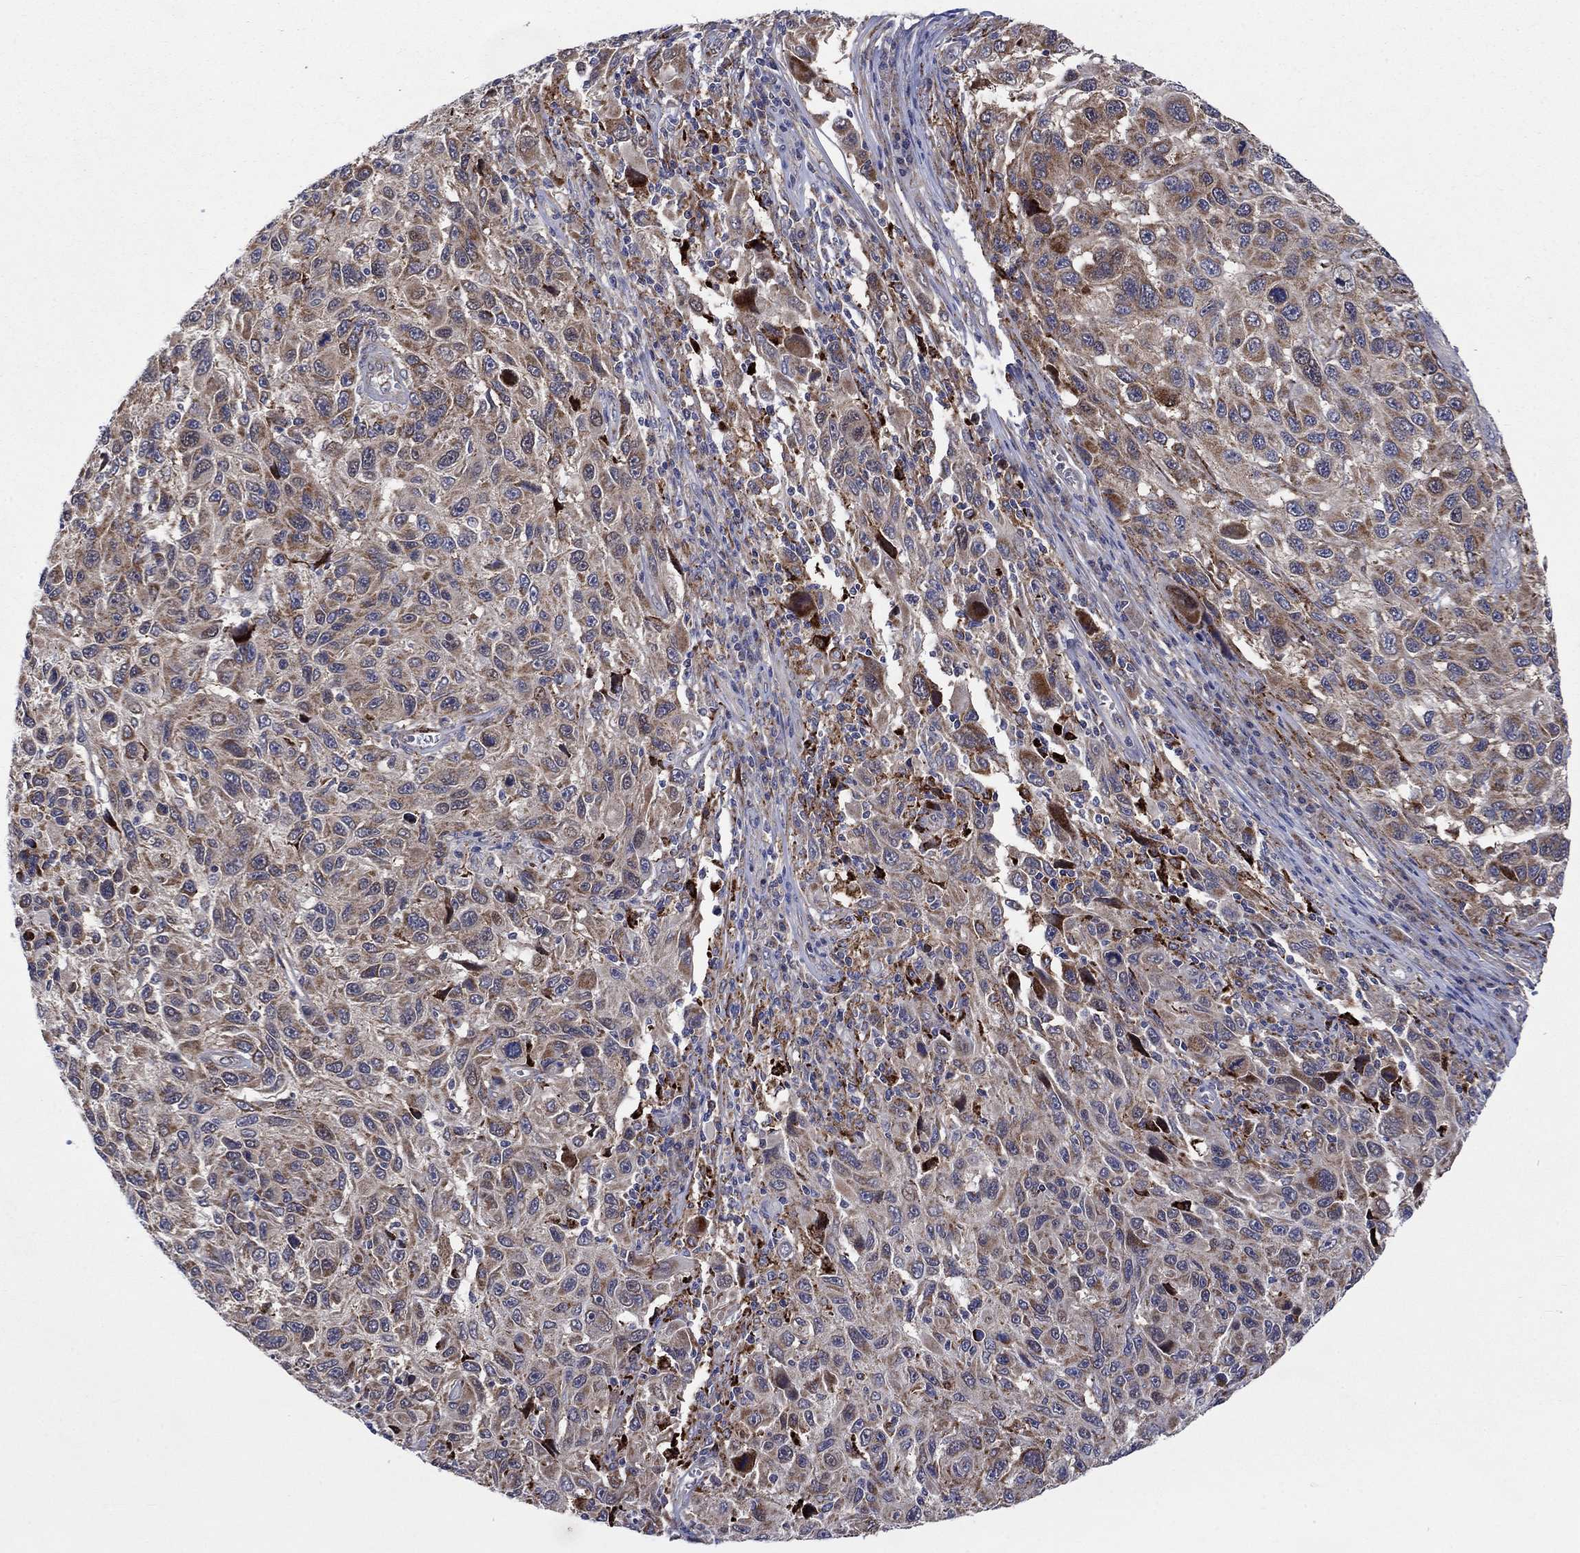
{"staining": {"intensity": "moderate", "quantity": ">75%", "location": "cytoplasmic/membranous"}, "tissue": "melanoma", "cell_type": "Tumor cells", "image_type": "cancer", "snomed": [{"axis": "morphology", "description": "Malignant melanoma, NOS"}, {"axis": "topography", "description": "Skin"}], "caption": "High-power microscopy captured an immunohistochemistry photomicrograph of malignant melanoma, revealing moderate cytoplasmic/membranous staining in approximately >75% of tumor cells.", "gene": "SLC35F2", "patient": {"sex": "male", "age": 53}}